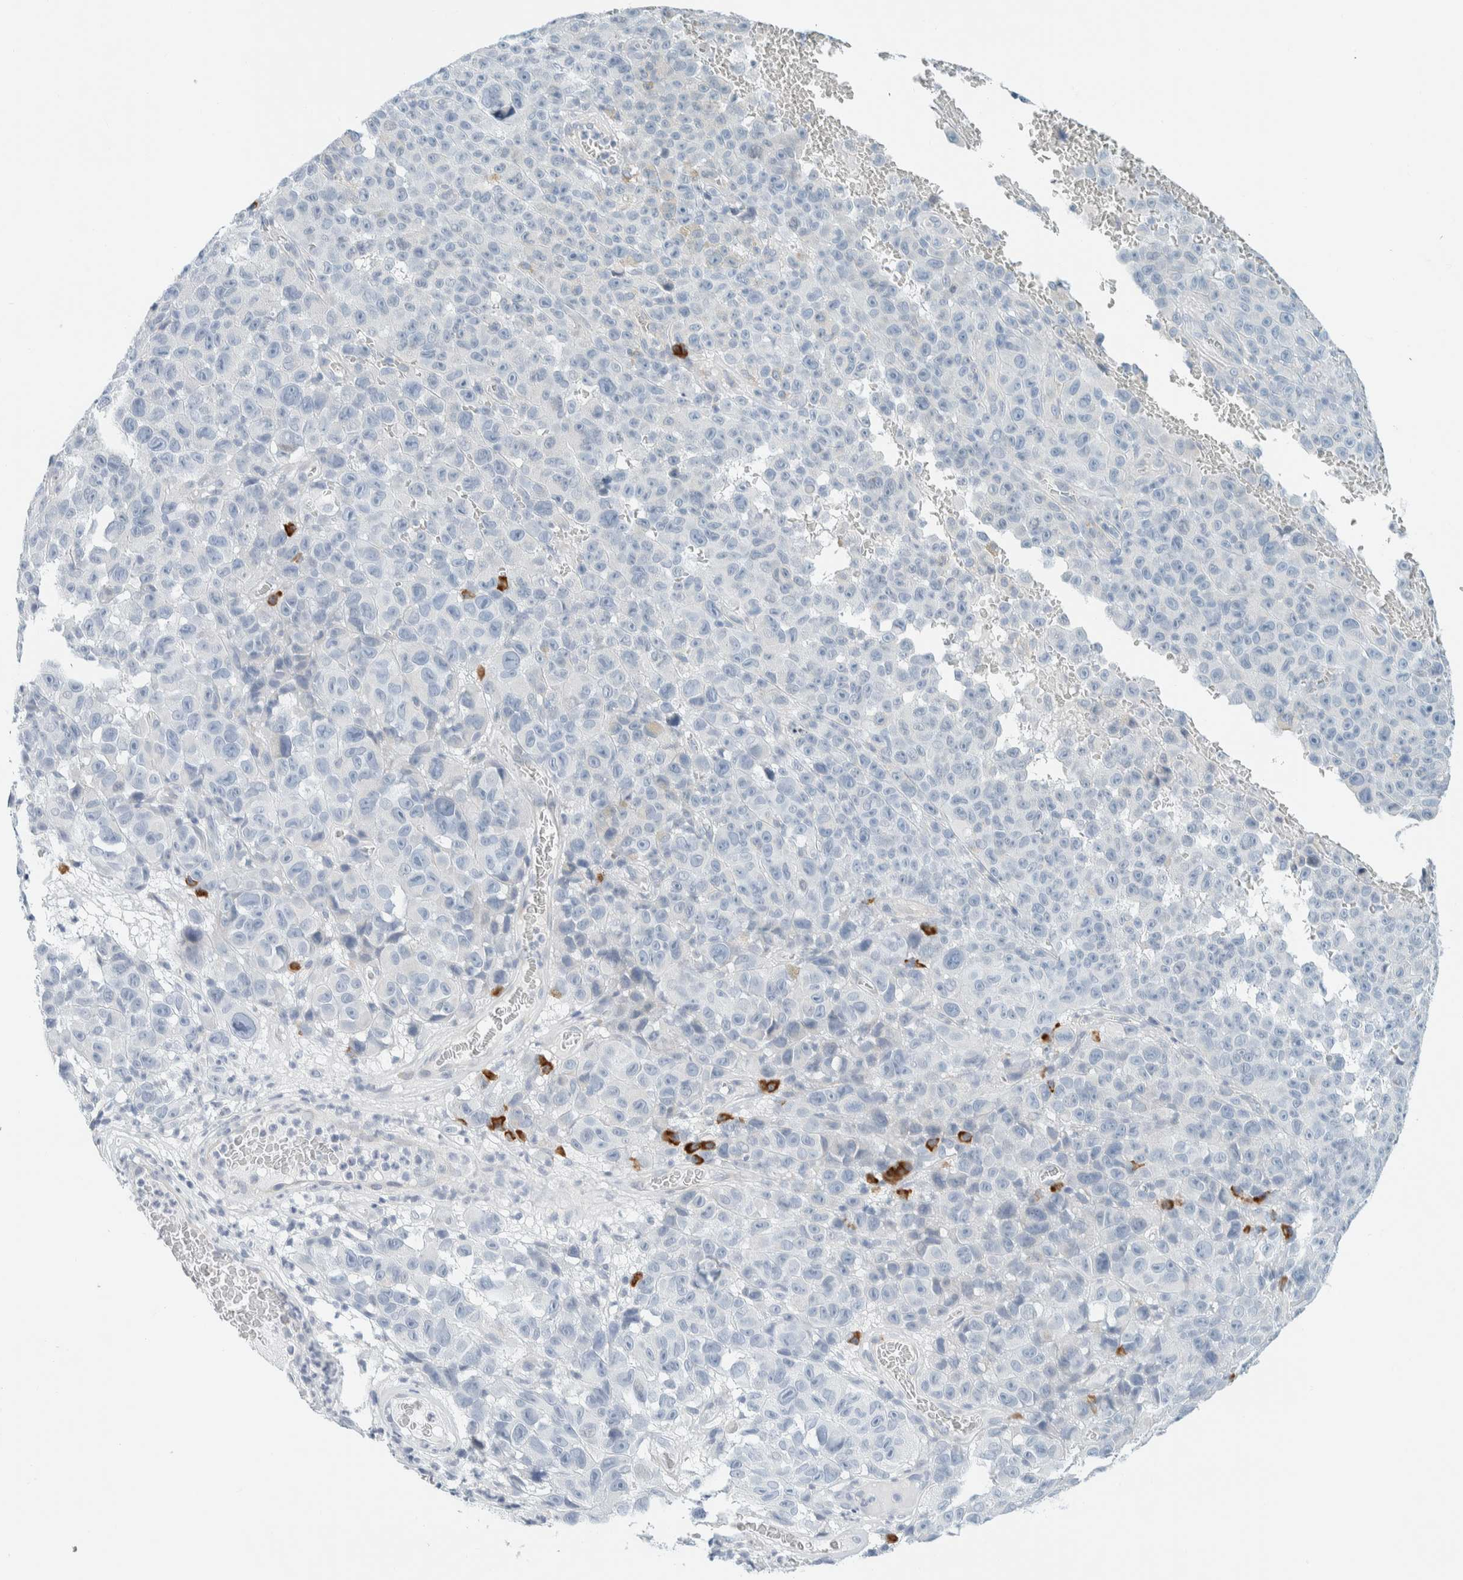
{"staining": {"intensity": "negative", "quantity": "none", "location": "none"}, "tissue": "melanoma", "cell_type": "Tumor cells", "image_type": "cancer", "snomed": [{"axis": "morphology", "description": "Malignant melanoma, NOS"}, {"axis": "topography", "description": "Skin"}], "caption": "There is no significant staining in tumor cells of malignant melanoma.", "gene": "ARHGAP27", "patient": {"sex": "female", "age": 82}}